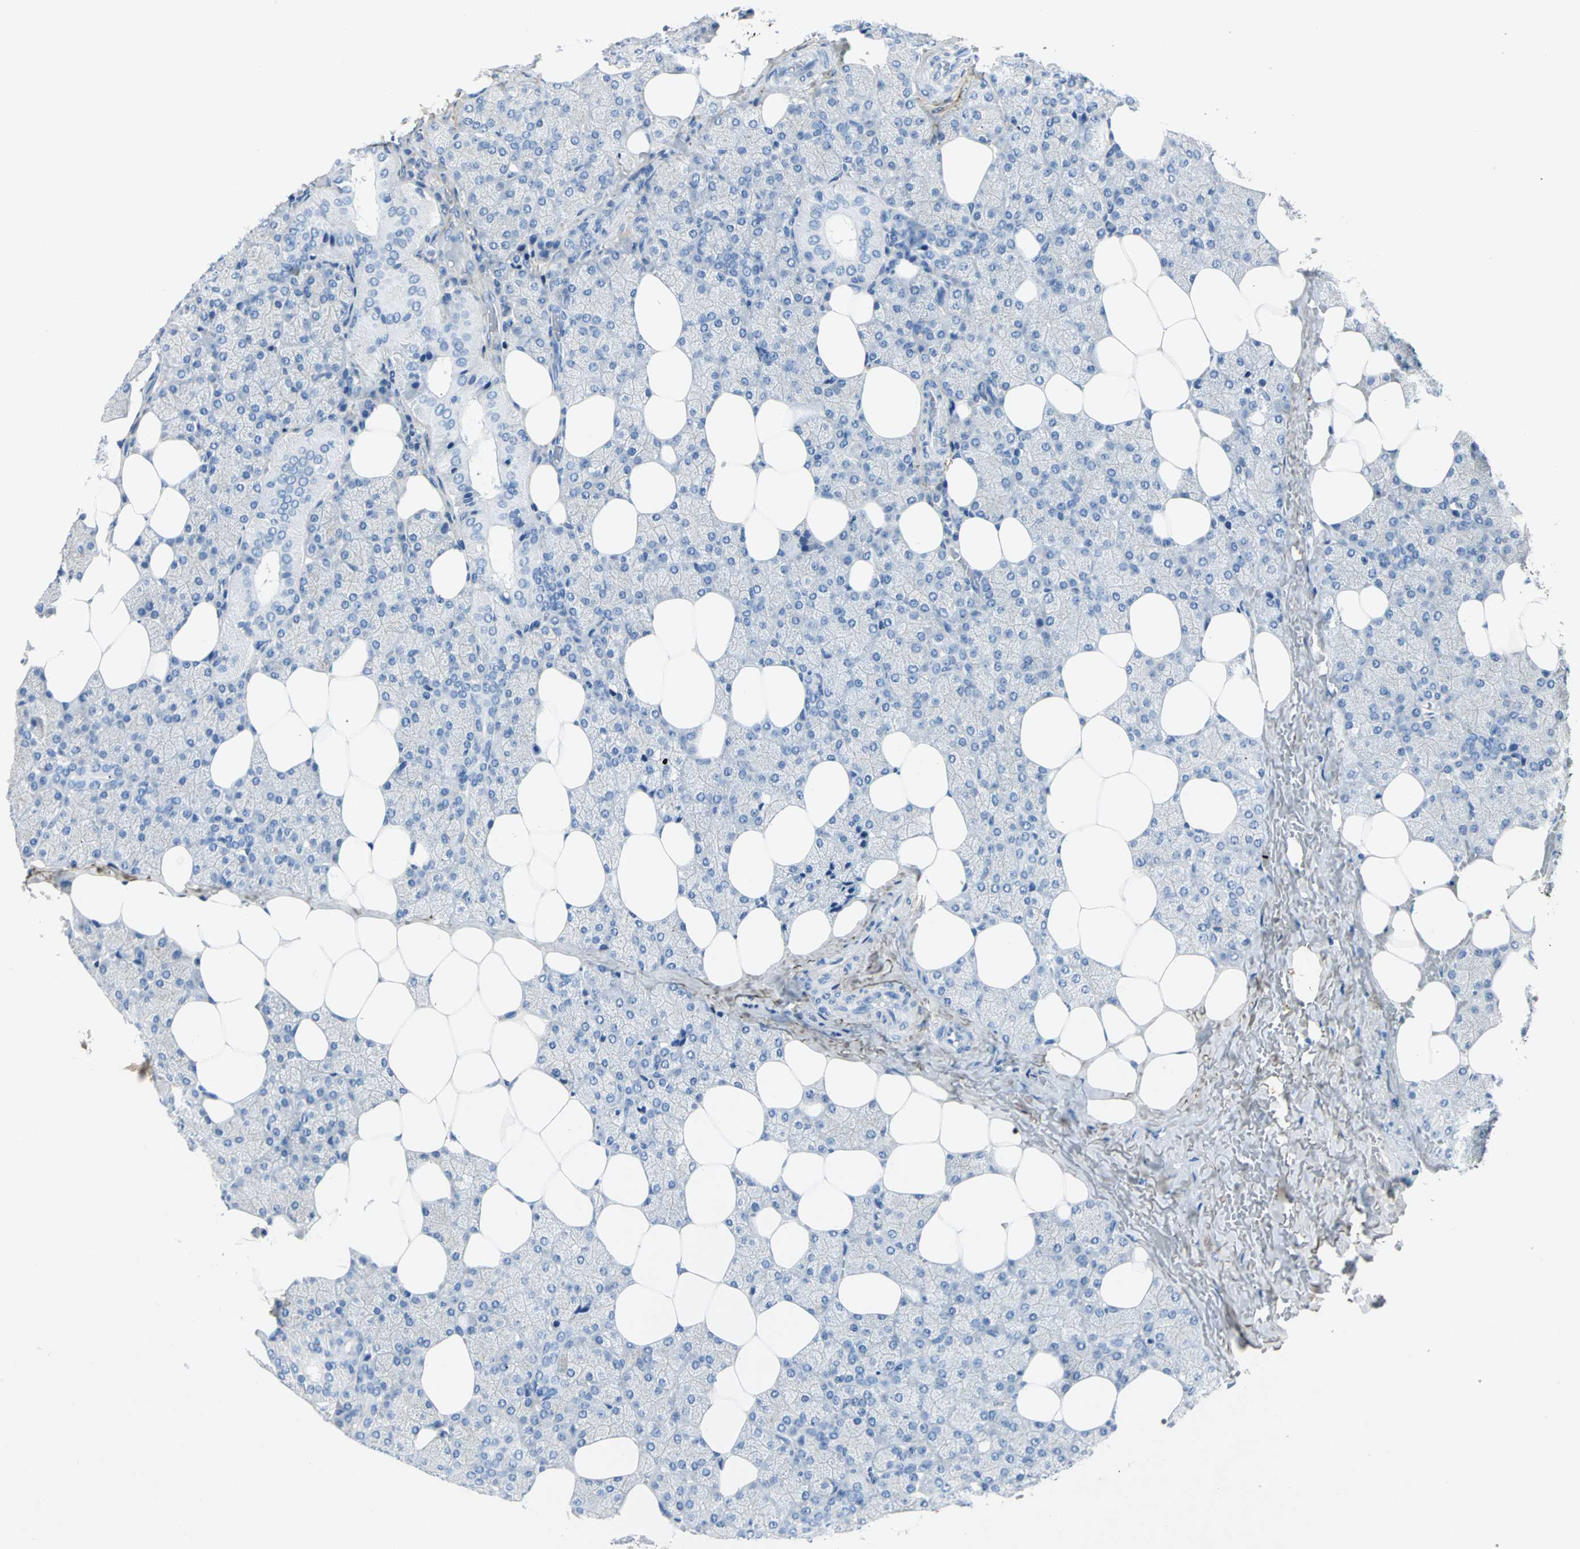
{"staining": {"intensity": "negative", "quantity": "none", "location": "none"}, "tissue": "salivary gland", "cell_type": "Glandular cells", "image_type": "normal", "snomed": [{"axis": "morphology", "description": "Normal tissue, NOS"}, {"axis": "topography", "description": "Lymph node"}, {"axis": "topography", "description": "Salivary gland"}], "caption": "High magnification brightfield microscopy of benign salivary gland stained with DAB (brown) and counterstained with hematoxylin (blue): glandular cells show no significant expression.", "gene": "EFNB3", "patient": {"sex": "male", "age": 8}}